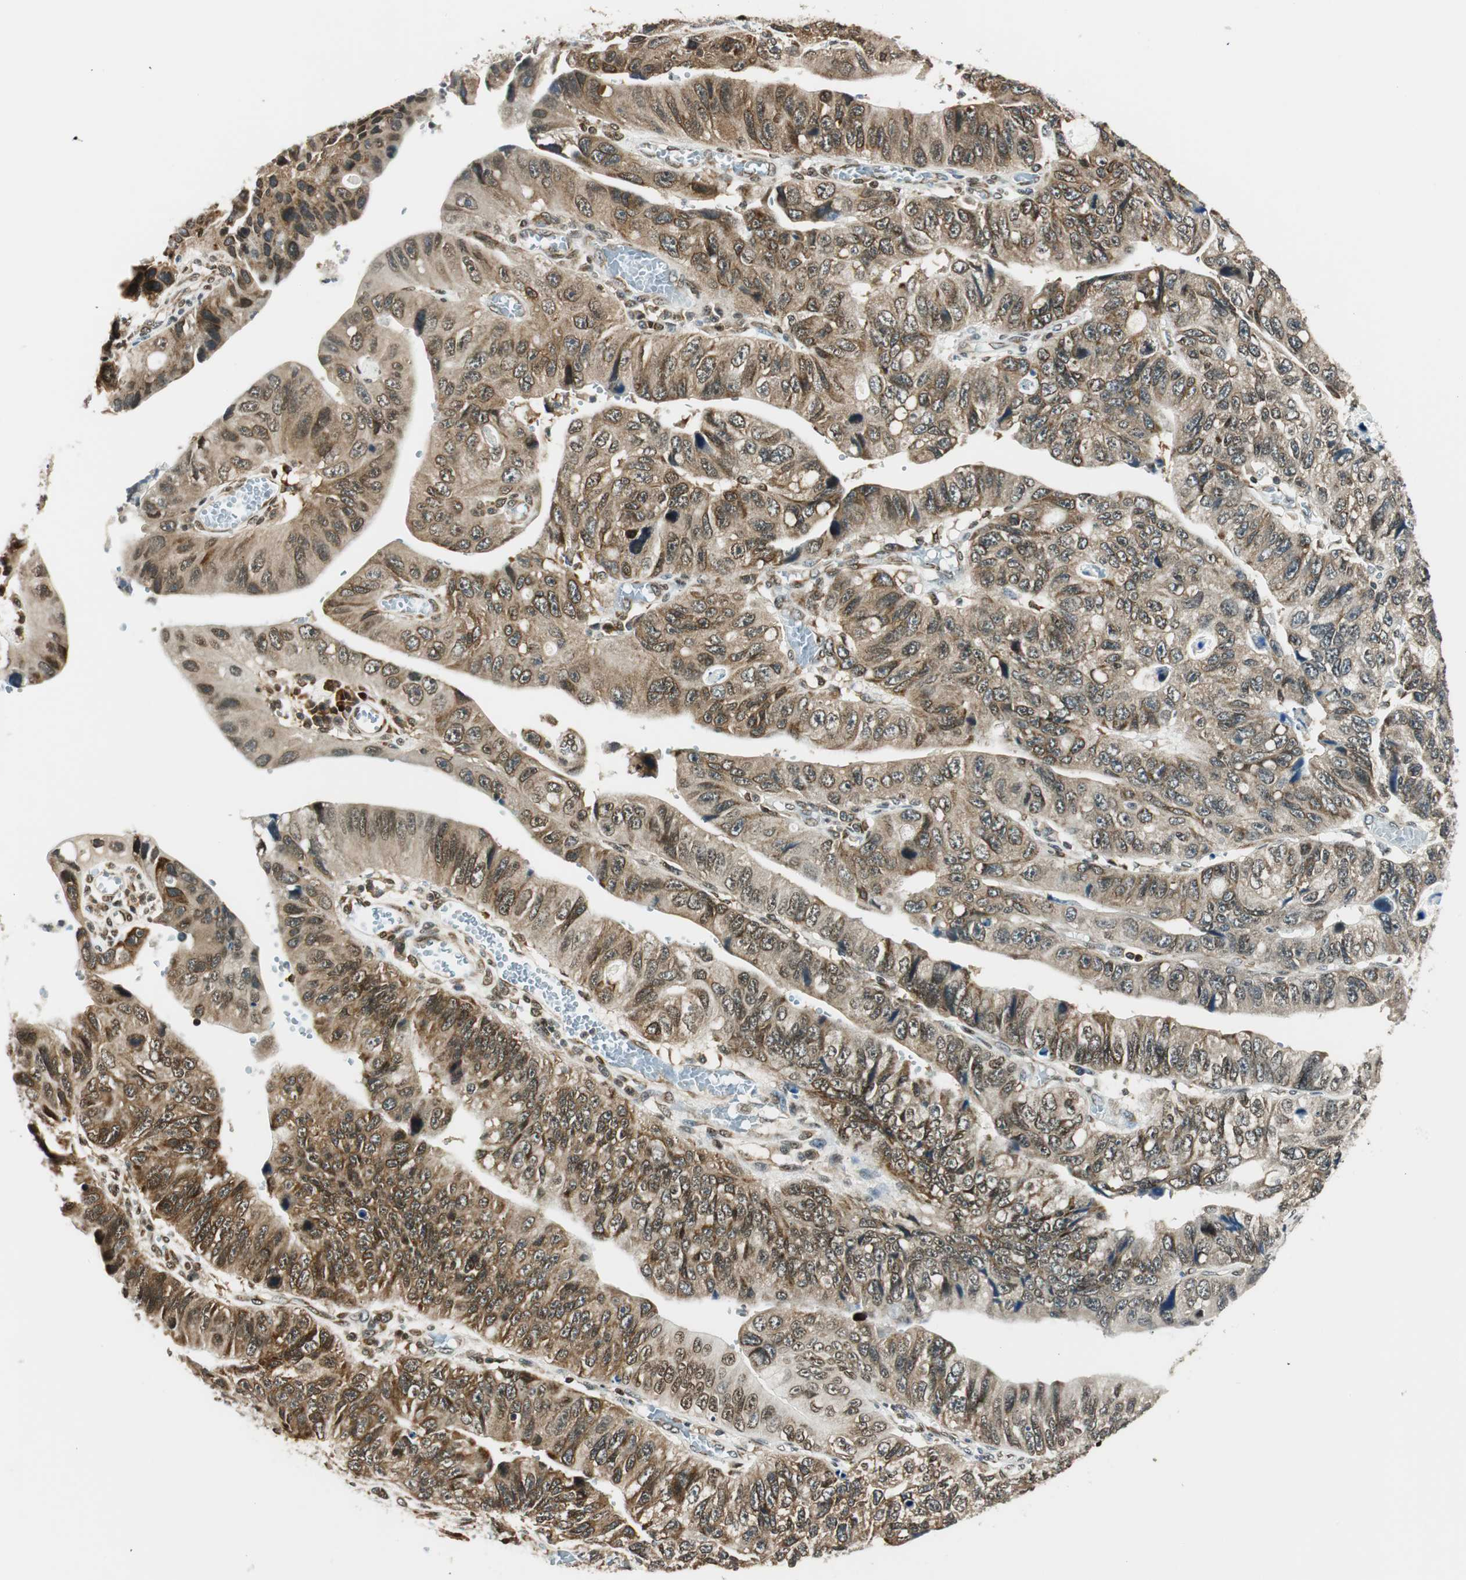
{"staining": {"intensity": "moderate", "quantity": ">75%", "location": "cytoplasmic/membranous,nuclear"}, "tissue": "stomach cancer", "cell_type": "Tumor cells", "image_type": "cancer", "snomed": [{"axis": "morphology", "description": "Adenocarcinoma, NOS"}, {"axis": "topography", "description": "Stomach"}], "caption": "The micrograph displays immunohistochemical staining of stomach cancer. There is moderate cytoplasmic/membranous and nuclear staining is identified in approximately >75% of tumor cells. The protein is shown in brown color, while the nuclei are stained blue.", "gene": "RING1", "patient": {"sex": "male", "age": 59}}